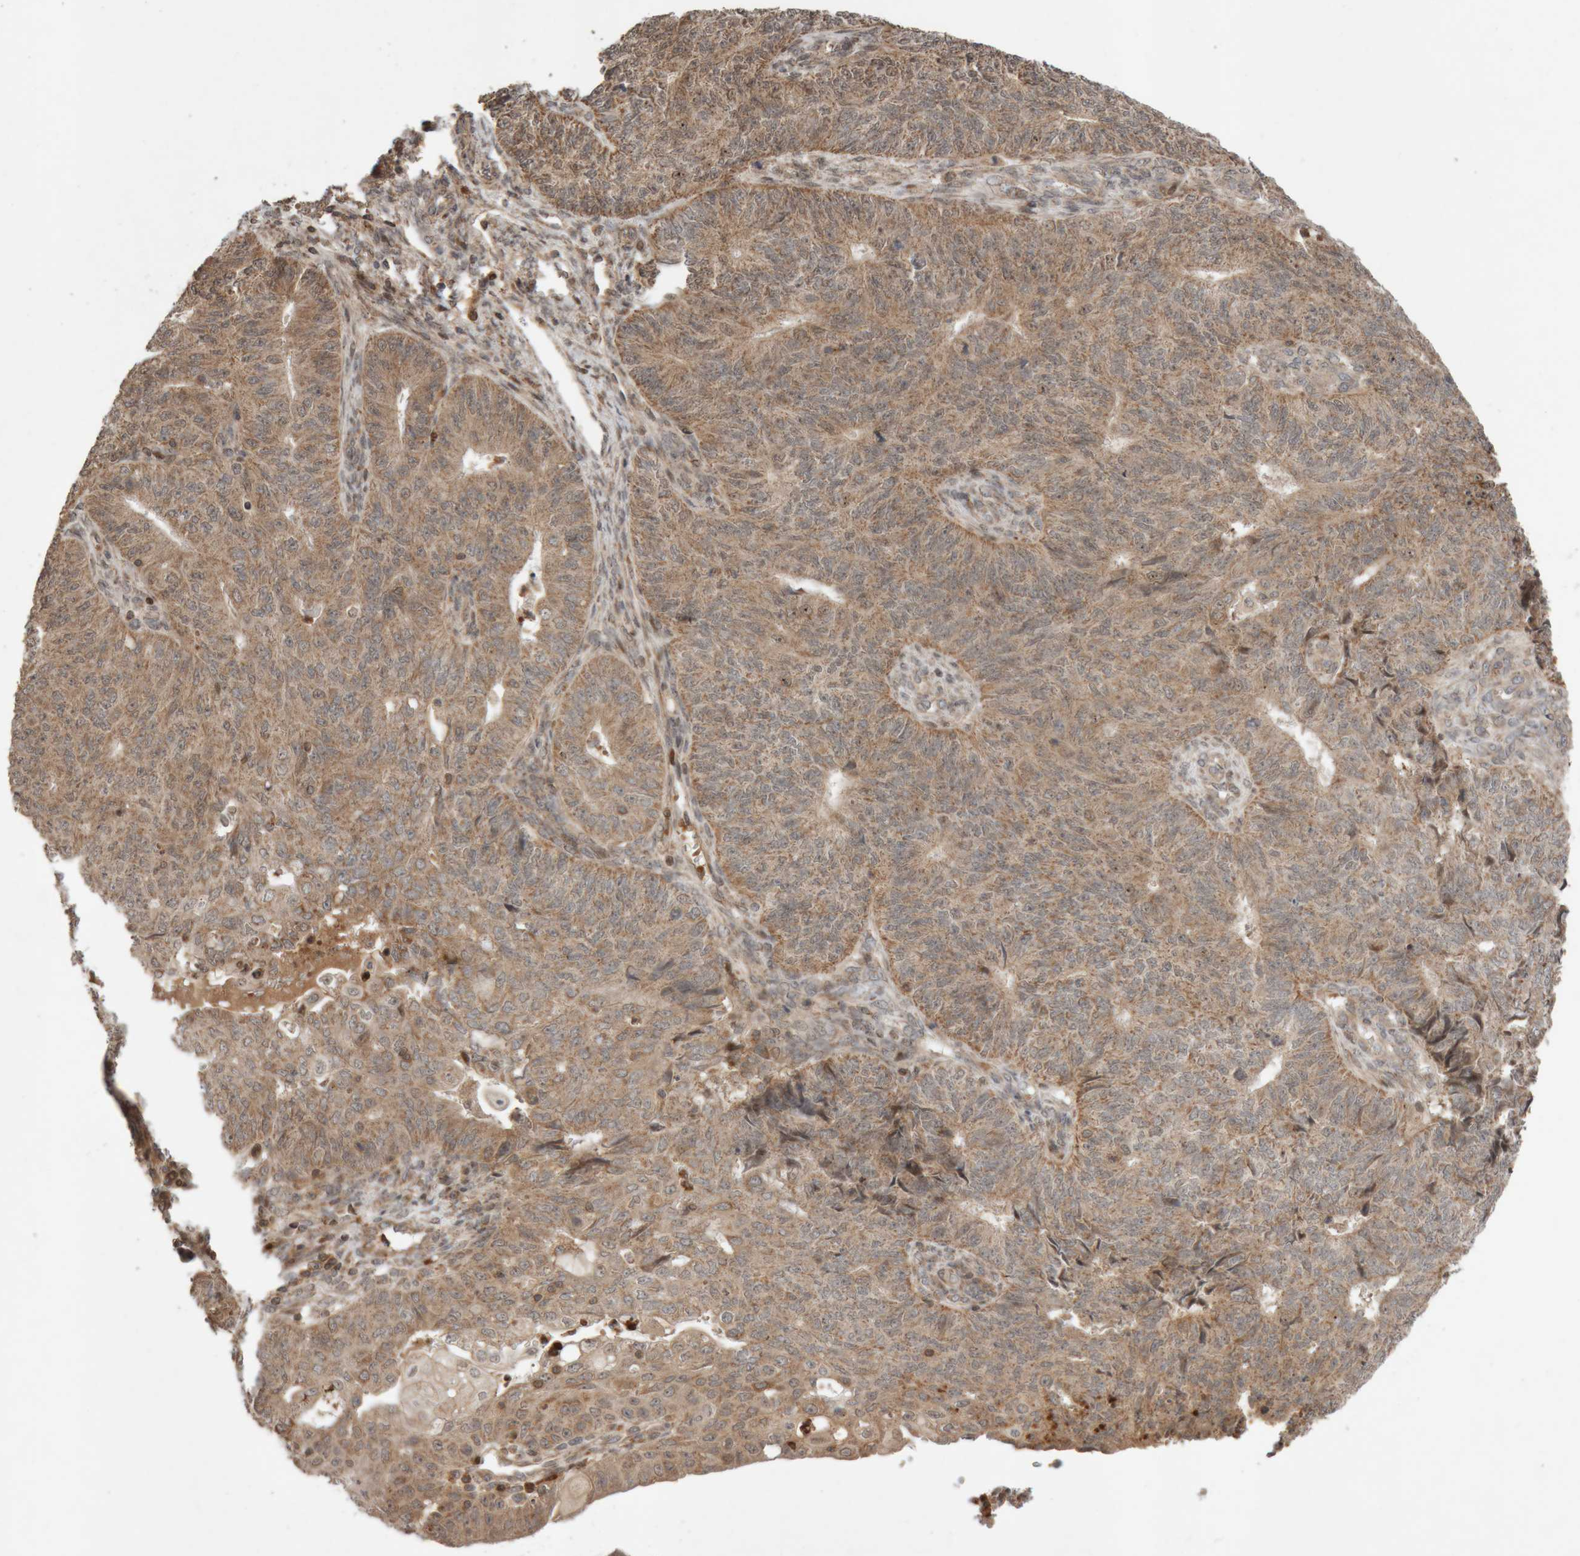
{"staining": {"intensity": "moderate", "quantity": ">75%", "location": "cytoplasmic/membranous"}, "tissue": "endometrial cancer", "cell_type": "Tumor cells", "image_type": "cancer", "snomed": [{"axis": "morphology", "description": "Adenocarcinoma, NOS"}, {"axis": "topography", "description": "Endometrium"}], "caption": "The histopathology image reveals immunohistochemical staining of adenocarcinoma (endometrial). There is moderate cytoplasmic/membranous positivity is present in approximately >75% of tumor cells.", "gene": "KIF21B", "patient": {"sex": "female", "age": 32}}